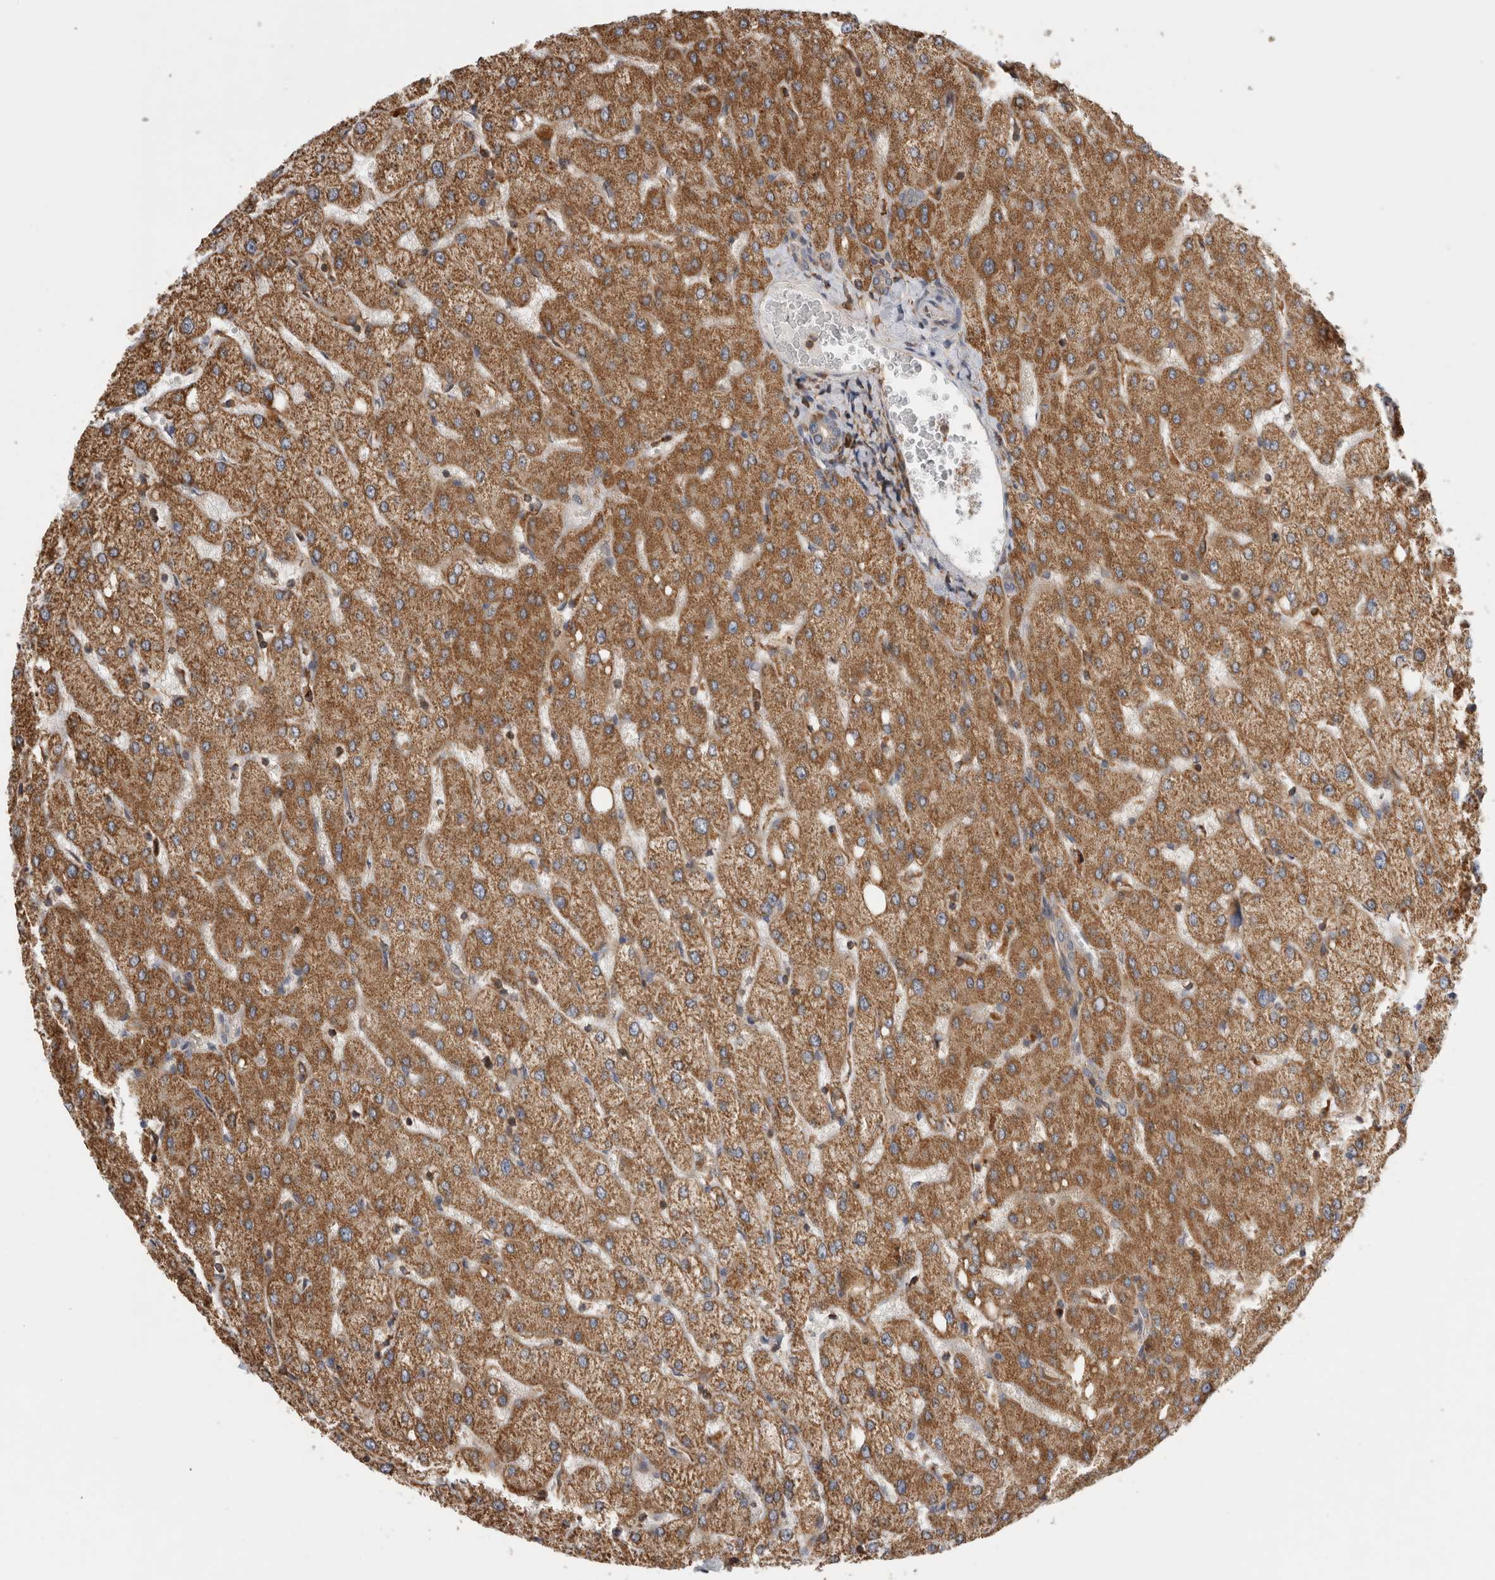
{"staining": {"intensity": "negative", "quantity": "none", "location": "none"}, "tissue": "liver", "cell_type": "Cholangiocytes", "image_type": "normal", "snomed": [{"axis": "morphology", "description": "Normal tissue, NOS"}, {"axis": "topography", "description": "Liver"}], "caption": "Cholangiocytes show no significant protein staining in unremarkable liver. Brightfield microscopy of IHC stained with DAB (3,3'-diaminobenzidine) (brown) and hematoxylin (blue), captured at high magnification.", "gene": "GRIK2", "patient": {"sex": "female", "age": 54}}